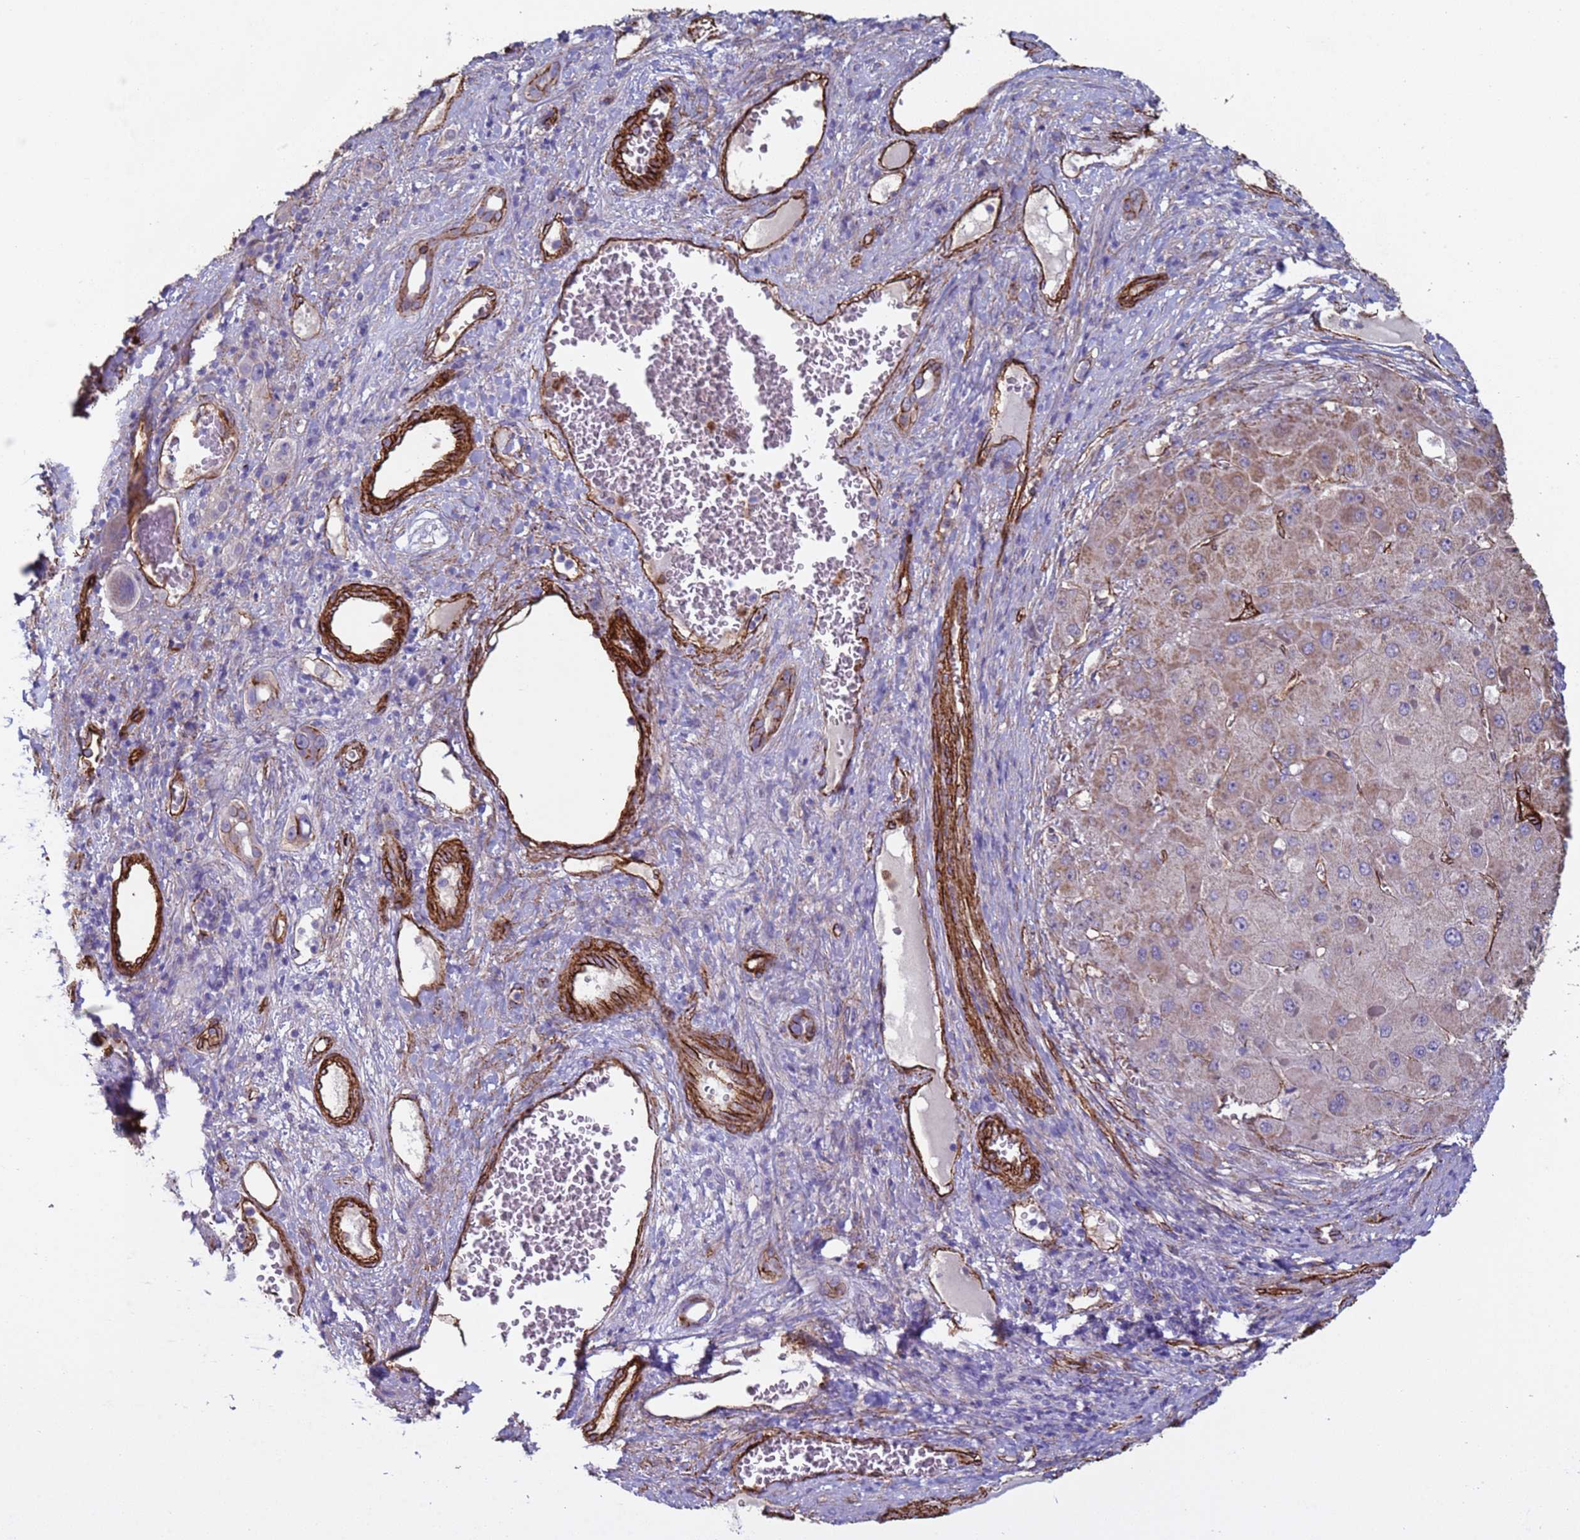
{"staining": {"intensity": "weak", "quantity": "<25%", "location": "cytoplasmic/membranous"}, "tissue": "liver cancer", "cell_type": "Tumor cells", "image_type": "cancer", "snomed": [{"axis": "morphology", "description": "Carcinoma, Hepatocellular, NOS"}, {"axis": "topography", "description": "Liver"}], "caption": "Liver cancer stained for a protein using IHC shows no staining tumor cells.", "gene": "GASK1A", "patient": {"sex": "female", "age": 73}}